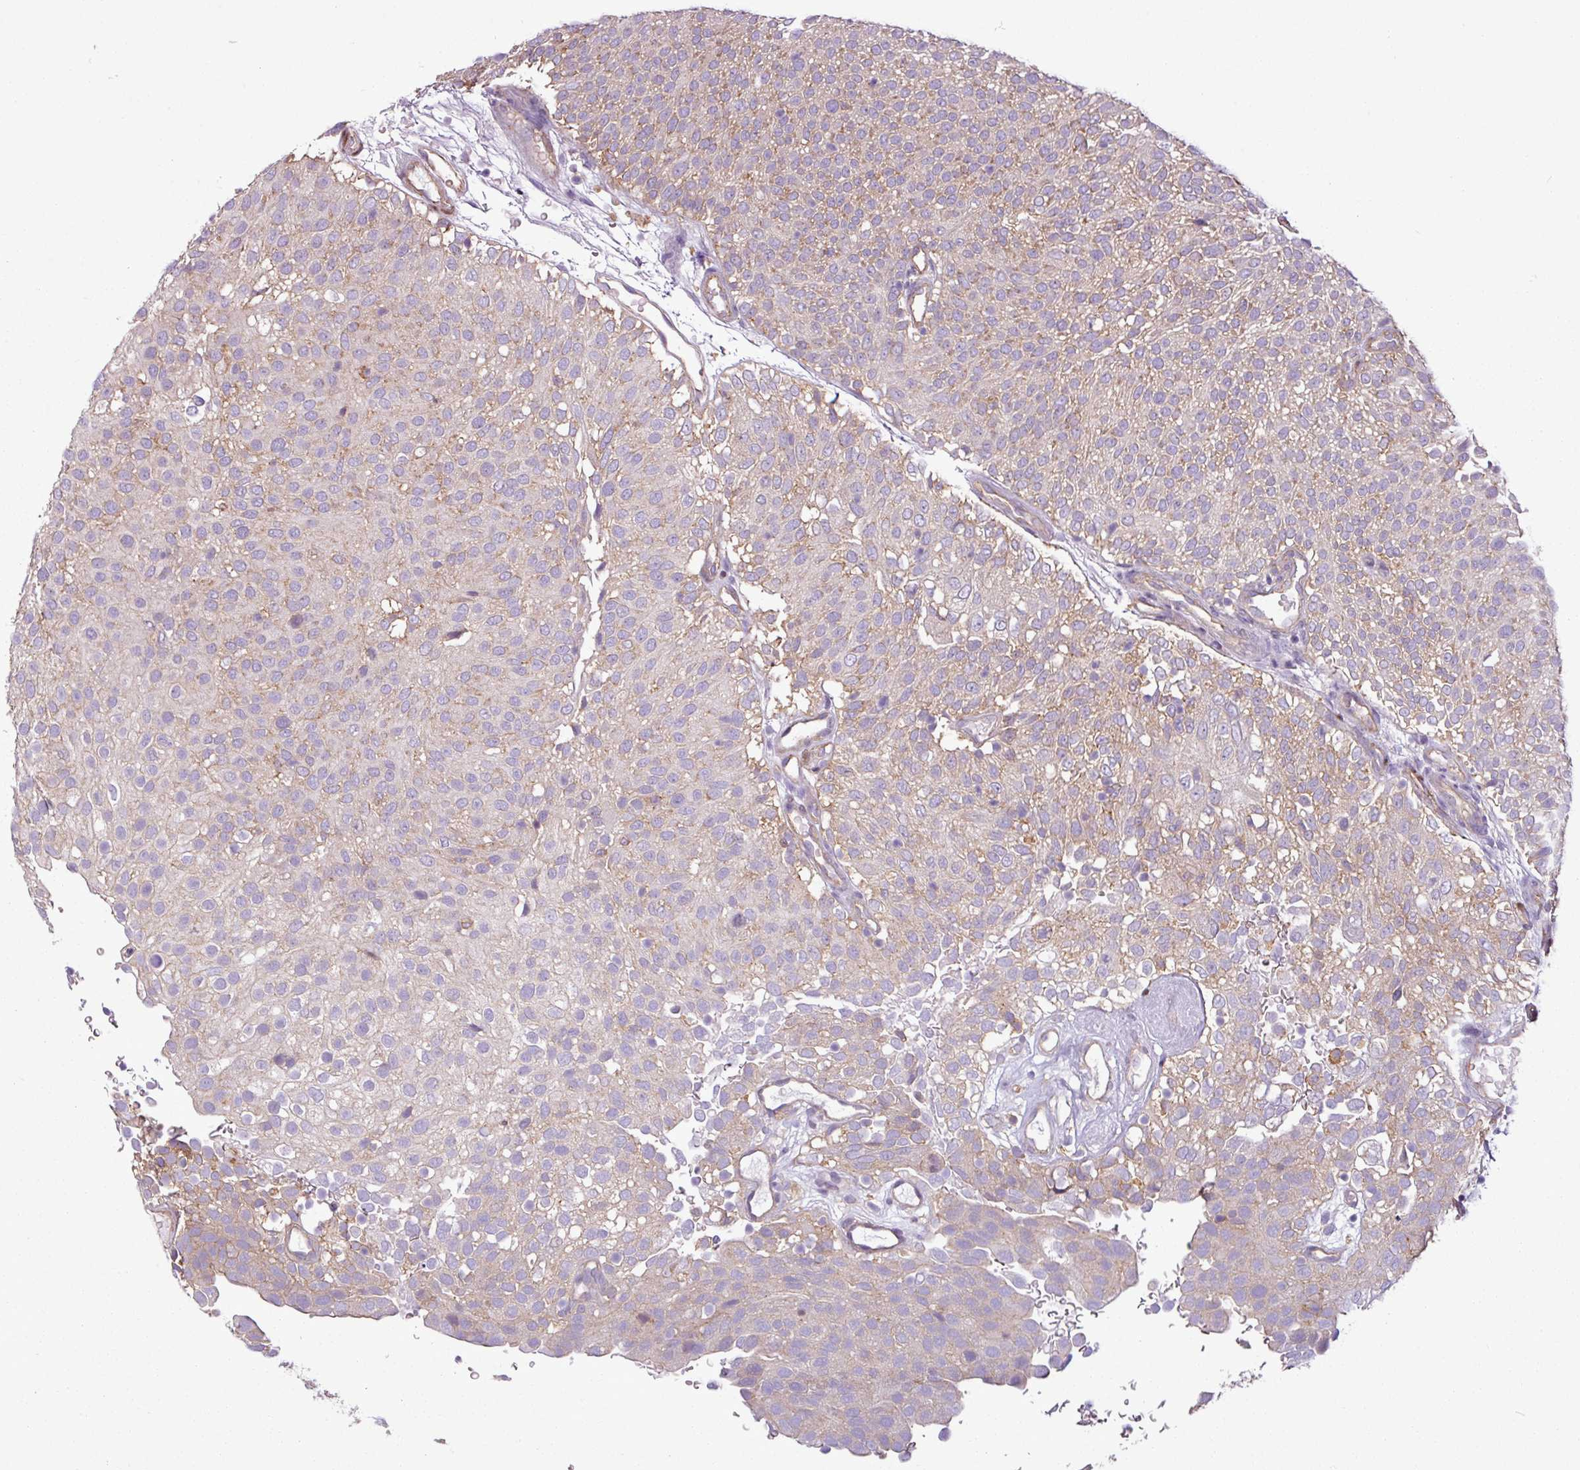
{"staining": {"intensity": "weak", "quantity": "<25%", "location": "cytoplasmic/membranous"}, "tissue": "urothelial cancer", "cell_type": "Tumor cells", "image_type": "cancer", "snomed": [{"axis": "morphology", "description": "Urothelial carcinoma, Low grade"}, {"axis": "topography", "description": "Urinary bladder"}], "caption": "Histopathology image shows no significant protein staining in tumor cells of urothelial carcinoma (low-grade).", "gene": "PACSIN2", "patient": {"sex": "male", "age": 78}}